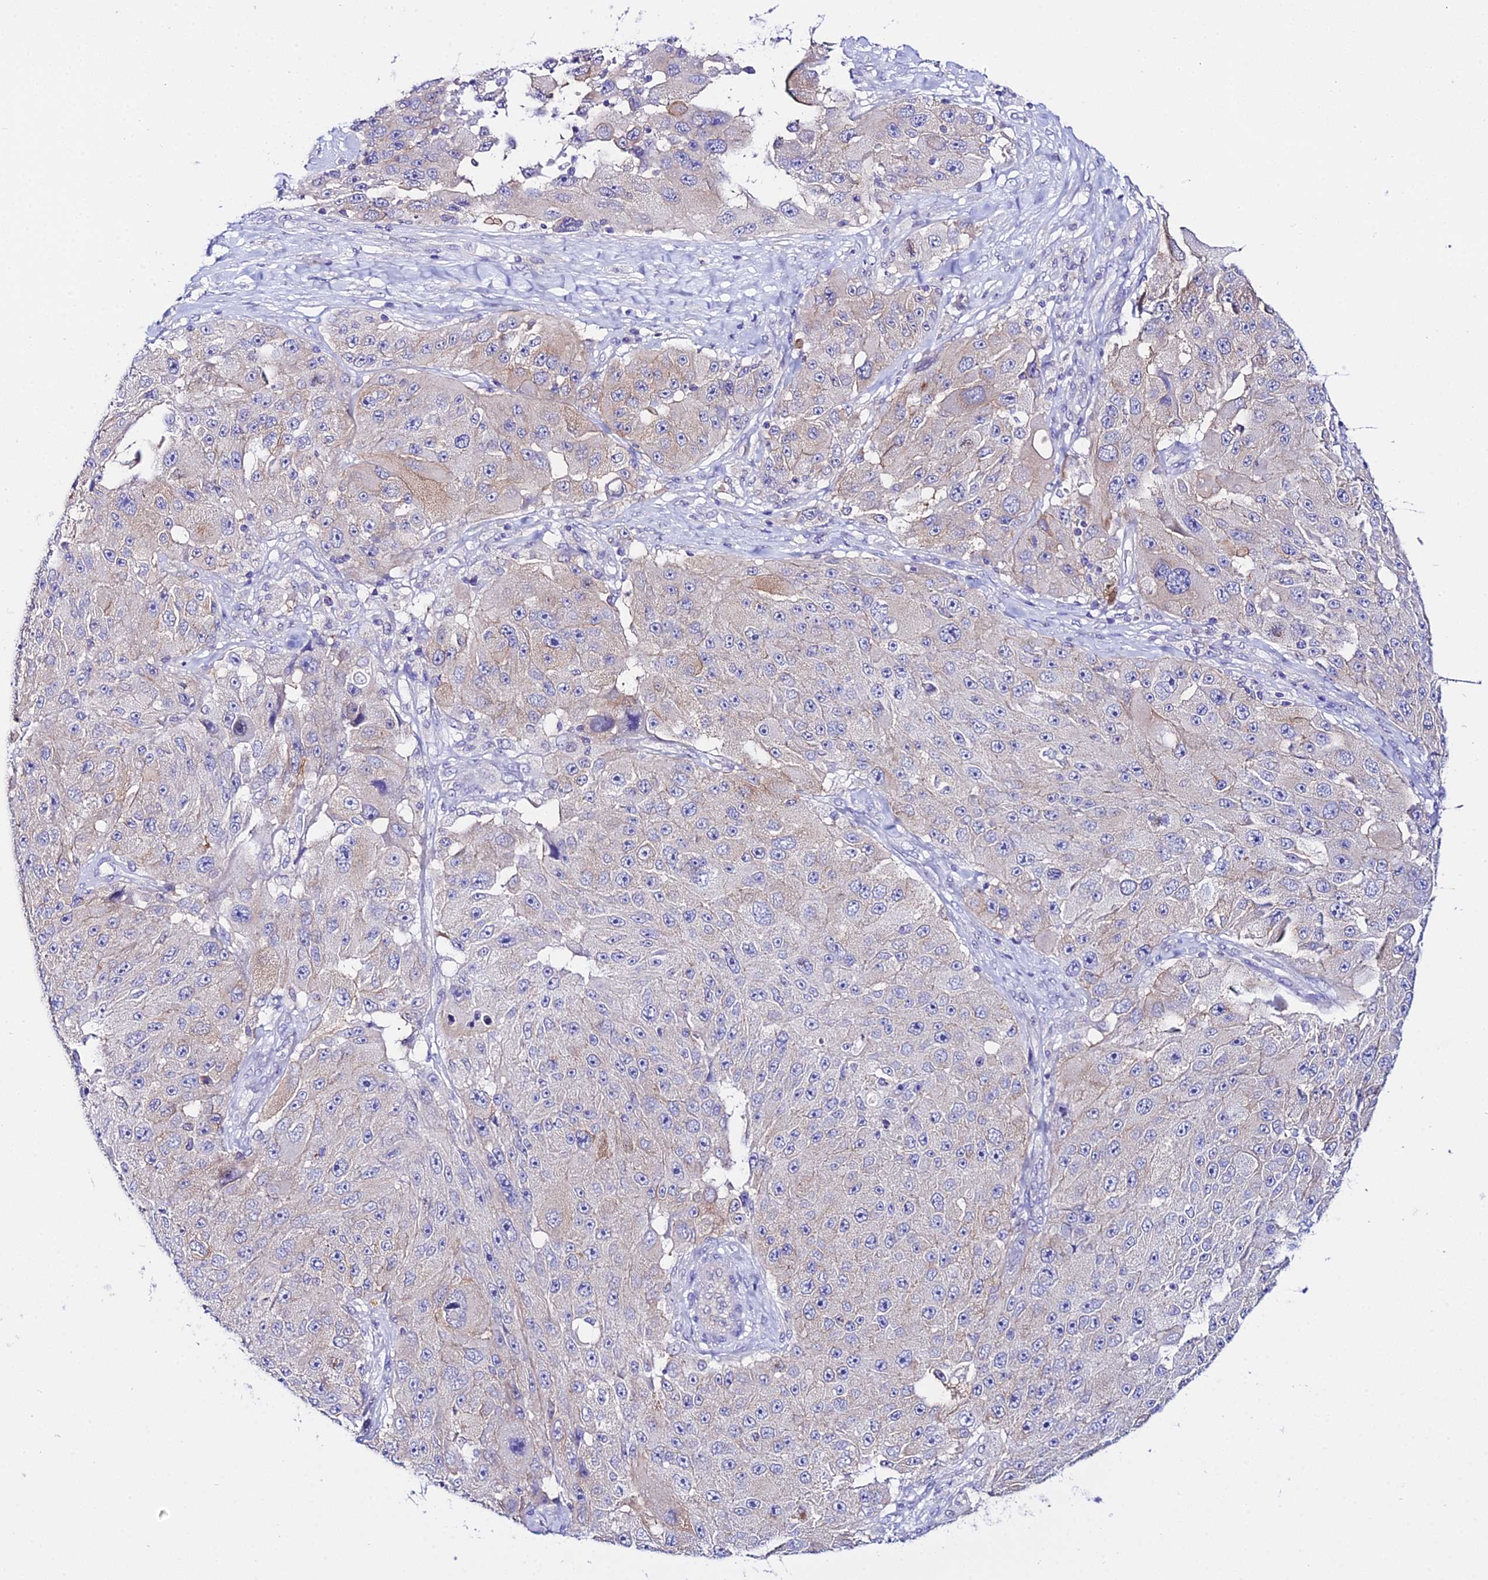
{"staining": {"intensity": "weak", "quantity": "<25%", "location": "cytoplasmic/membranous"}, "tissue": "melanoma", "cell_type": "Tumor cells", "image_type": "cancer", "snomed": [{"axis": "morphology", "description": "Malignant melanoma, Metastatic site"}, {"axis": "topography", "description": "Lymph node"}], "caption": "Immunohistochemistry (IHC) histopathology image of neoplastic tissue: human melanoma stained with DAB (3,3'-diaminobenzidine) demonstrates no significant protein staining in tumor cells.", "gene": "ATG16L2", "patient": {"sex": "male", "age": 62}}